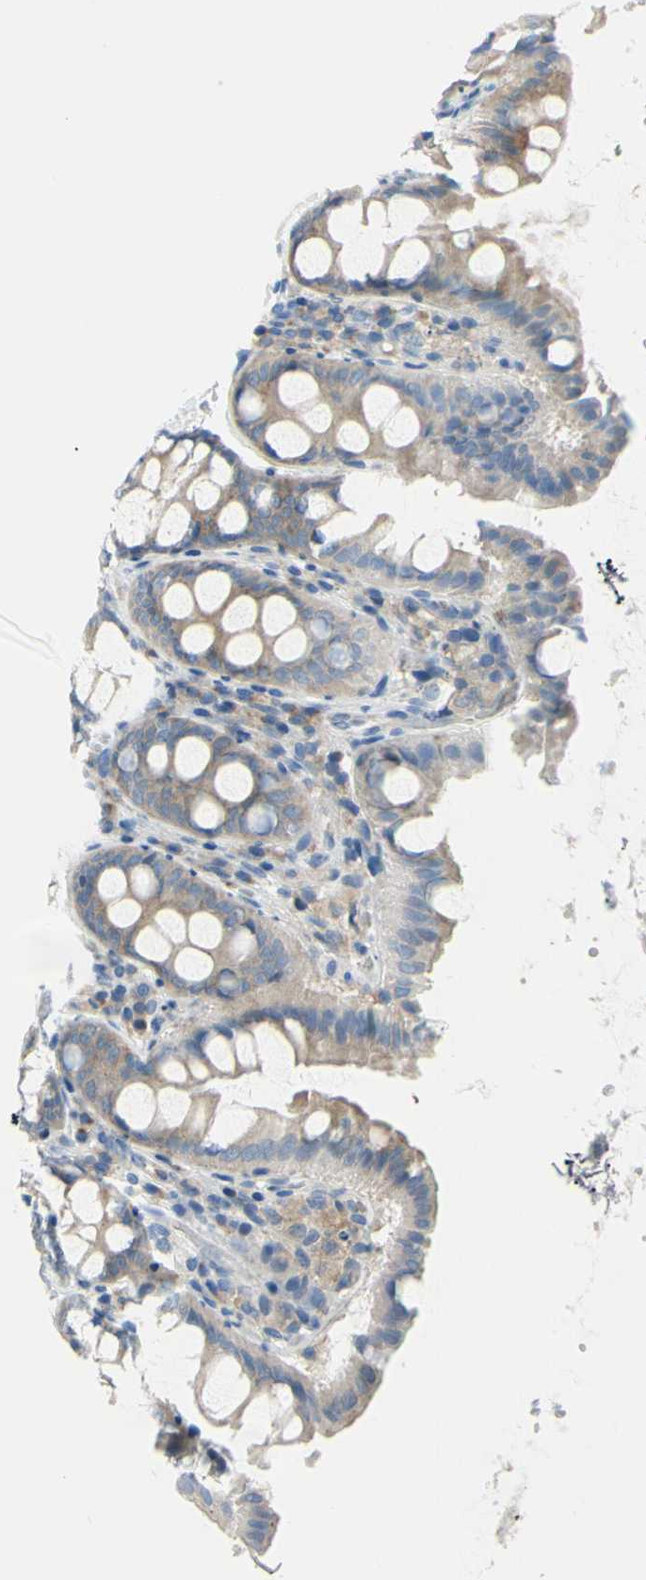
{"staining": {"intensity": "weak", "quantity": ">75%", "location": "cytoplasmic/membranous"}, "tissue": "colon", "cell_type": "Endothelial cells", "image_type": "normal", "snomed": [{"axis": "morphology", "description": "Normal tissue, NOS"}, {"axis": "topography", "description": "Colon"}], "caption": "A photomicrograph showing weak cytoplasmic/membranous positivity in about >75% of endothelial cells in normal colon, as visualized by brown immunohistochemical staining.", "gene": "FRMD4B", "patient": {"sex": "female", "age": 61}}